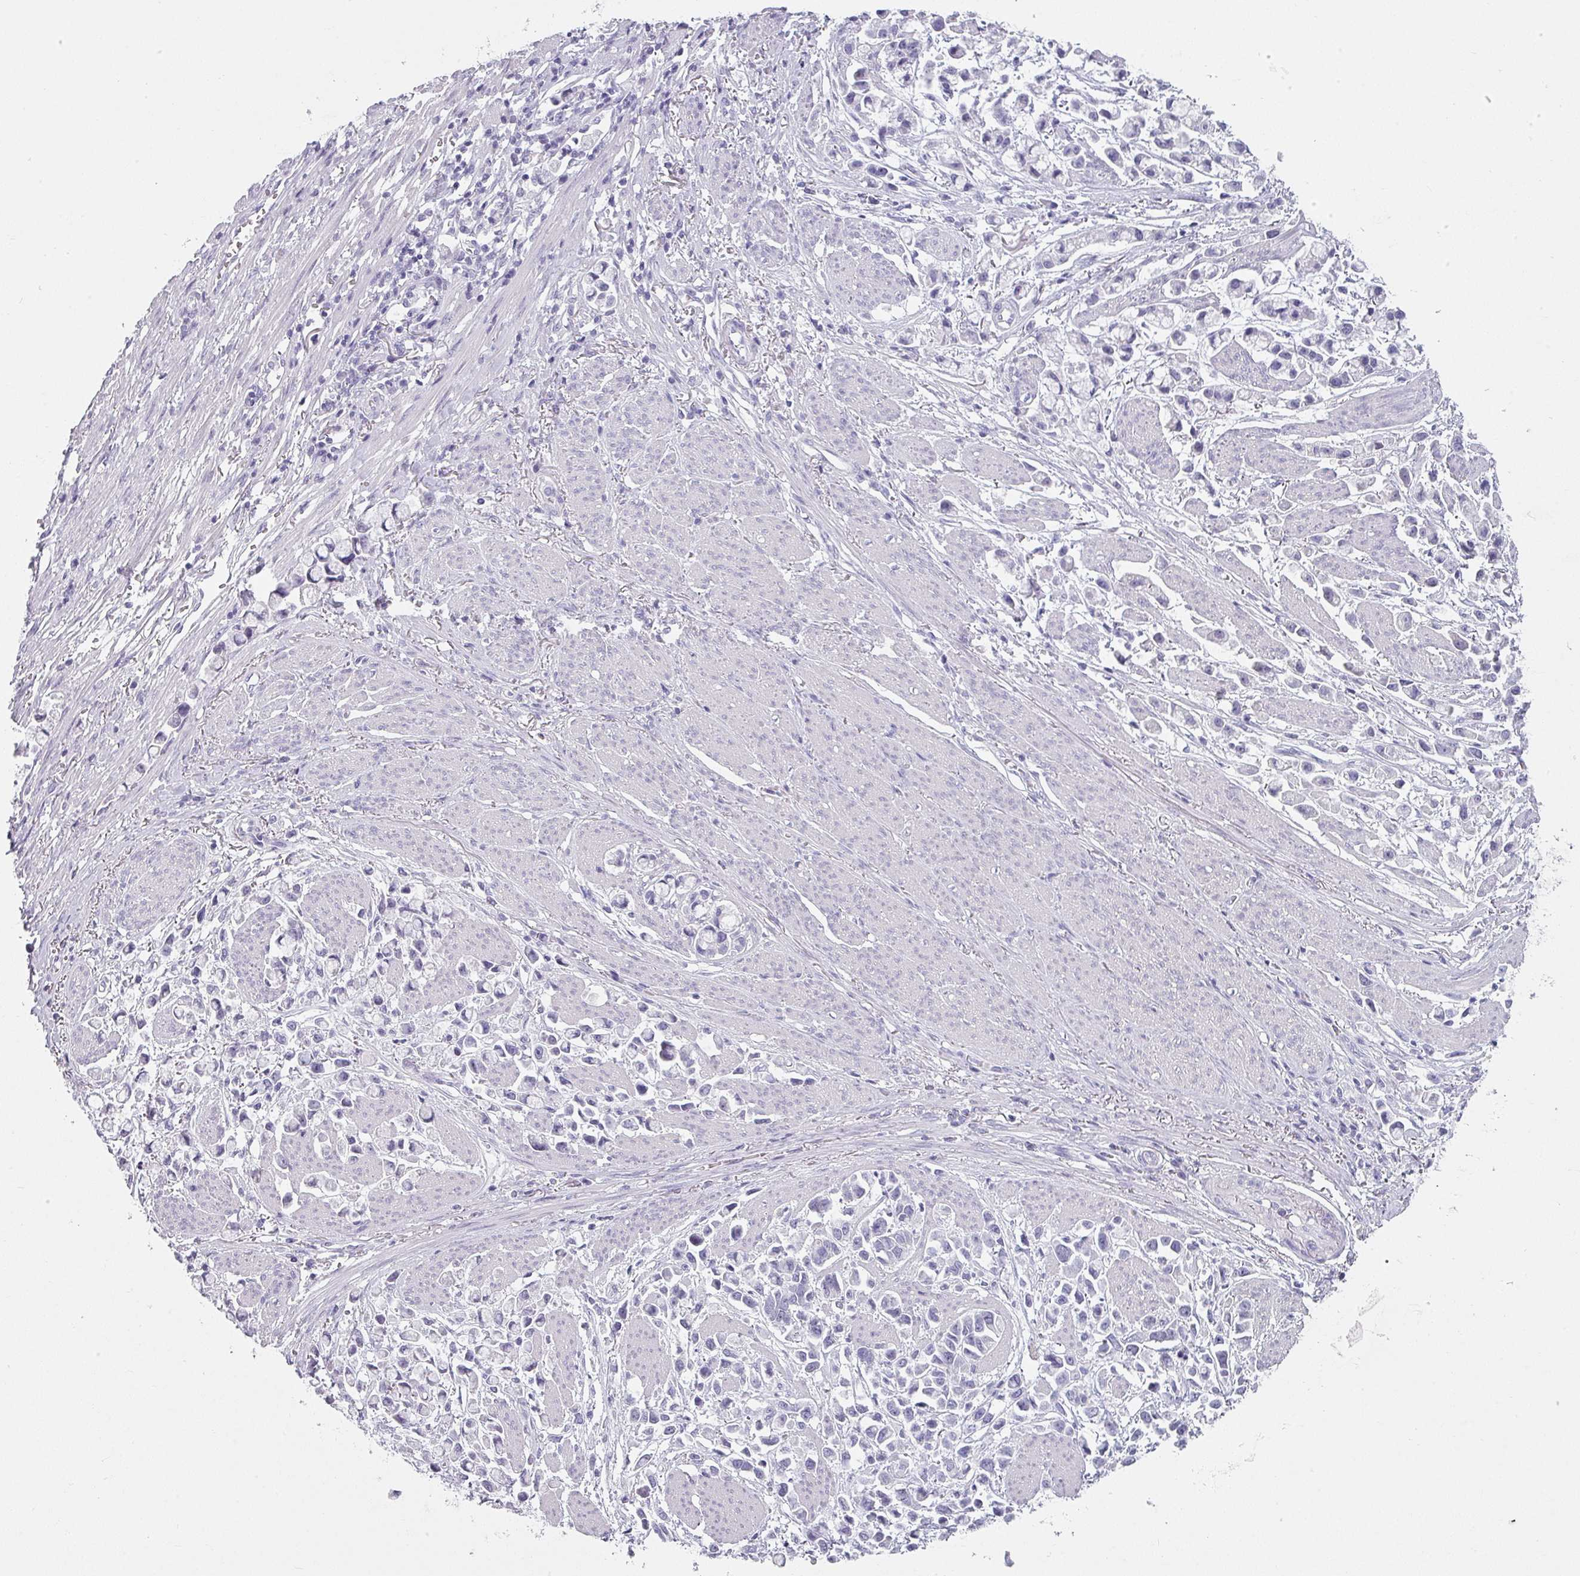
{"staining": {"intensity": "negative", "quantity": "none", "location": "none"}, "tissue": "stomach cancer", "cell_type": "Tumor cells", "image_type": "cancer", "snomed": [{"axis": "morphology", "description": "Adenocarcinoma, NOS"}, {"axis": "topography", "description": "Stomach"}], "caption": "DAB (3,3'-diaminobenzidine) immunohistochemical staining of human stomach cancer (adenocarcinoma) displays no significant staining in tumor cells. (DAB immunohistochemistry, high magnification).", "gene": "SFTPA1", "patient": {"sex": "female", "age": 81}}